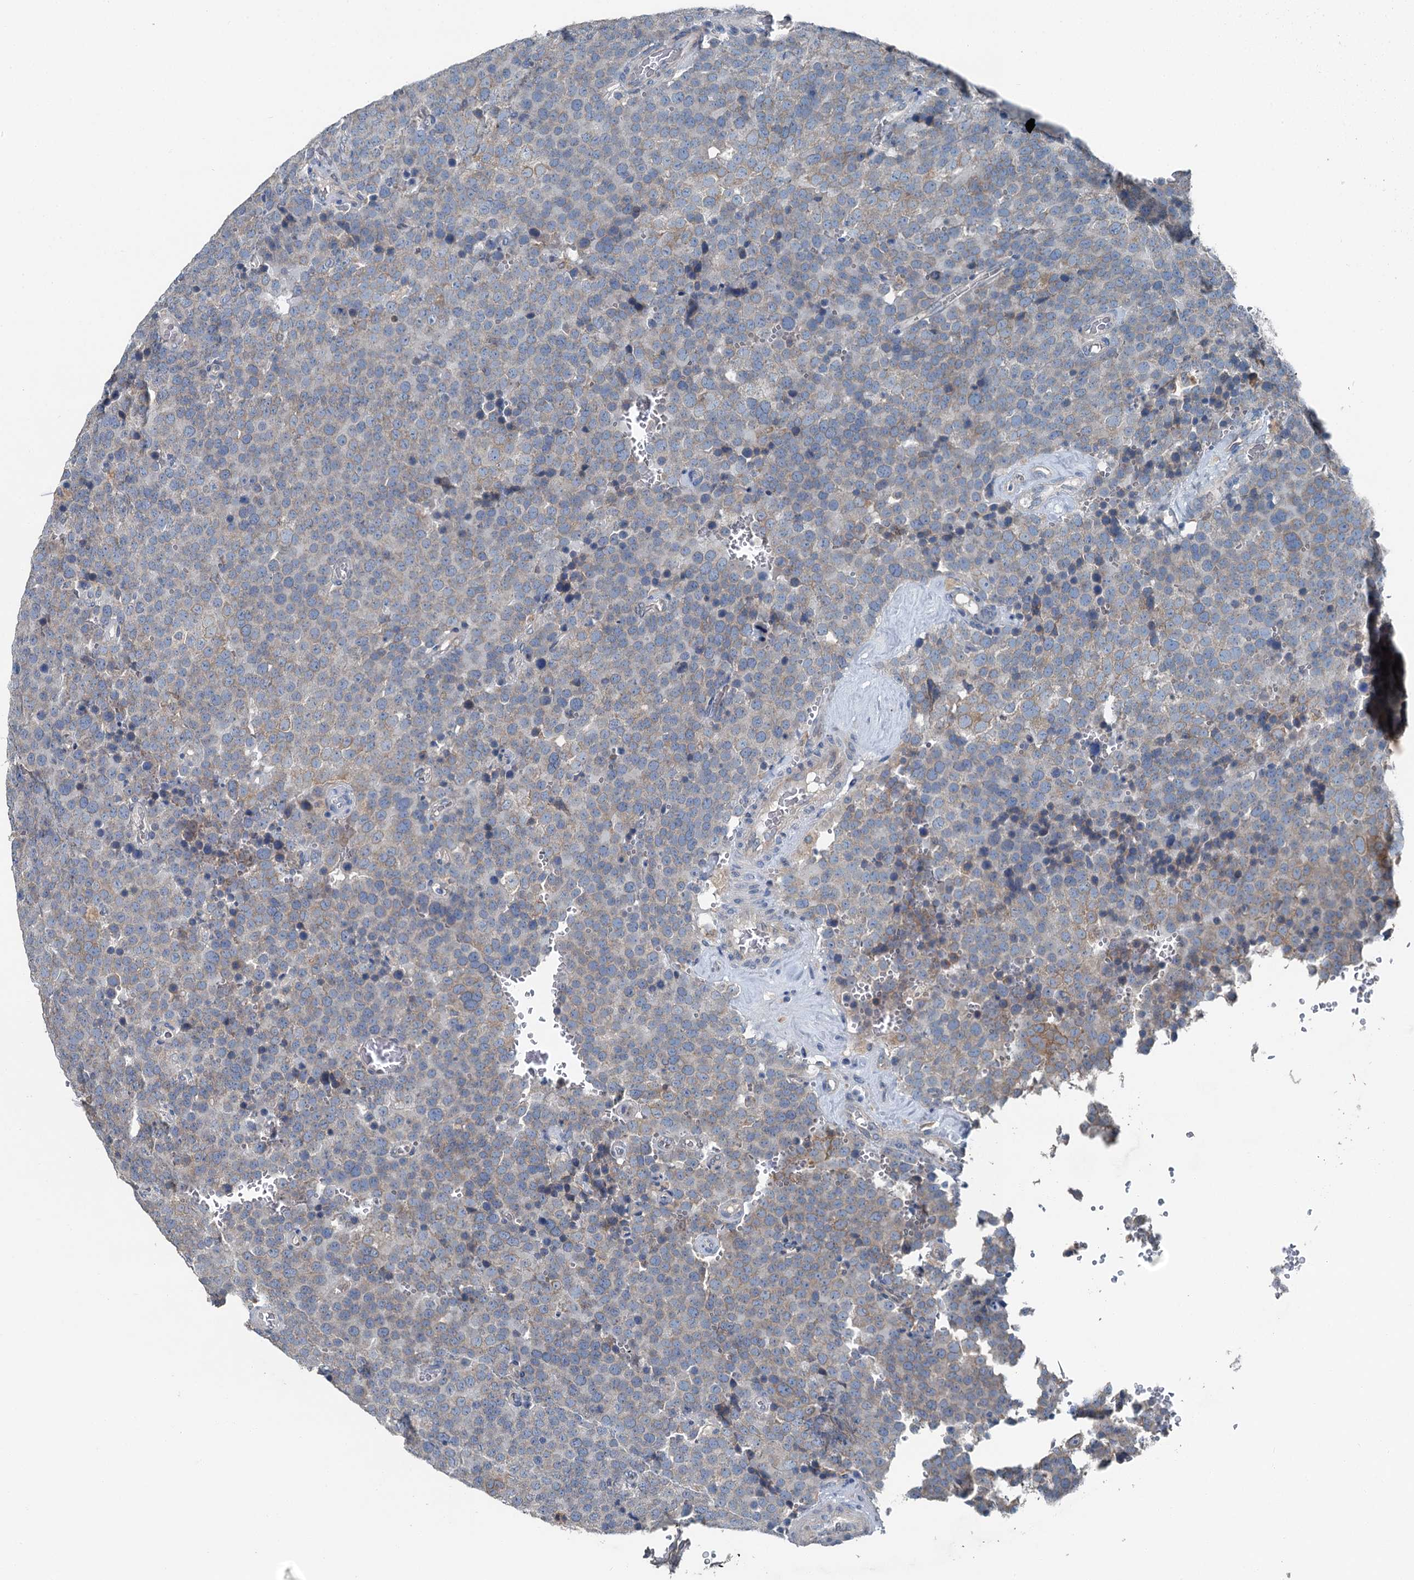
{"staining": {"intensity": "weak", "quantity": "<25%", "location": "cytoplasmic/membranous"}, "tissue": "testis cancer", "cell_type": "Tumor cells", "image_type": "cancer", "snomed": [{"axis": "morphology", "description": "Seminoma, NOS"}, {"axis": "topography", "description": "Testis"}], "caption": "DAB immunohistochemical staining of human testis cancer (seminoma) reveals no significant positivity in tumor cells. Nuclei are stained in blue.", "gene": "C6orf120", "patient": {"sex": "male", "age": 71}}